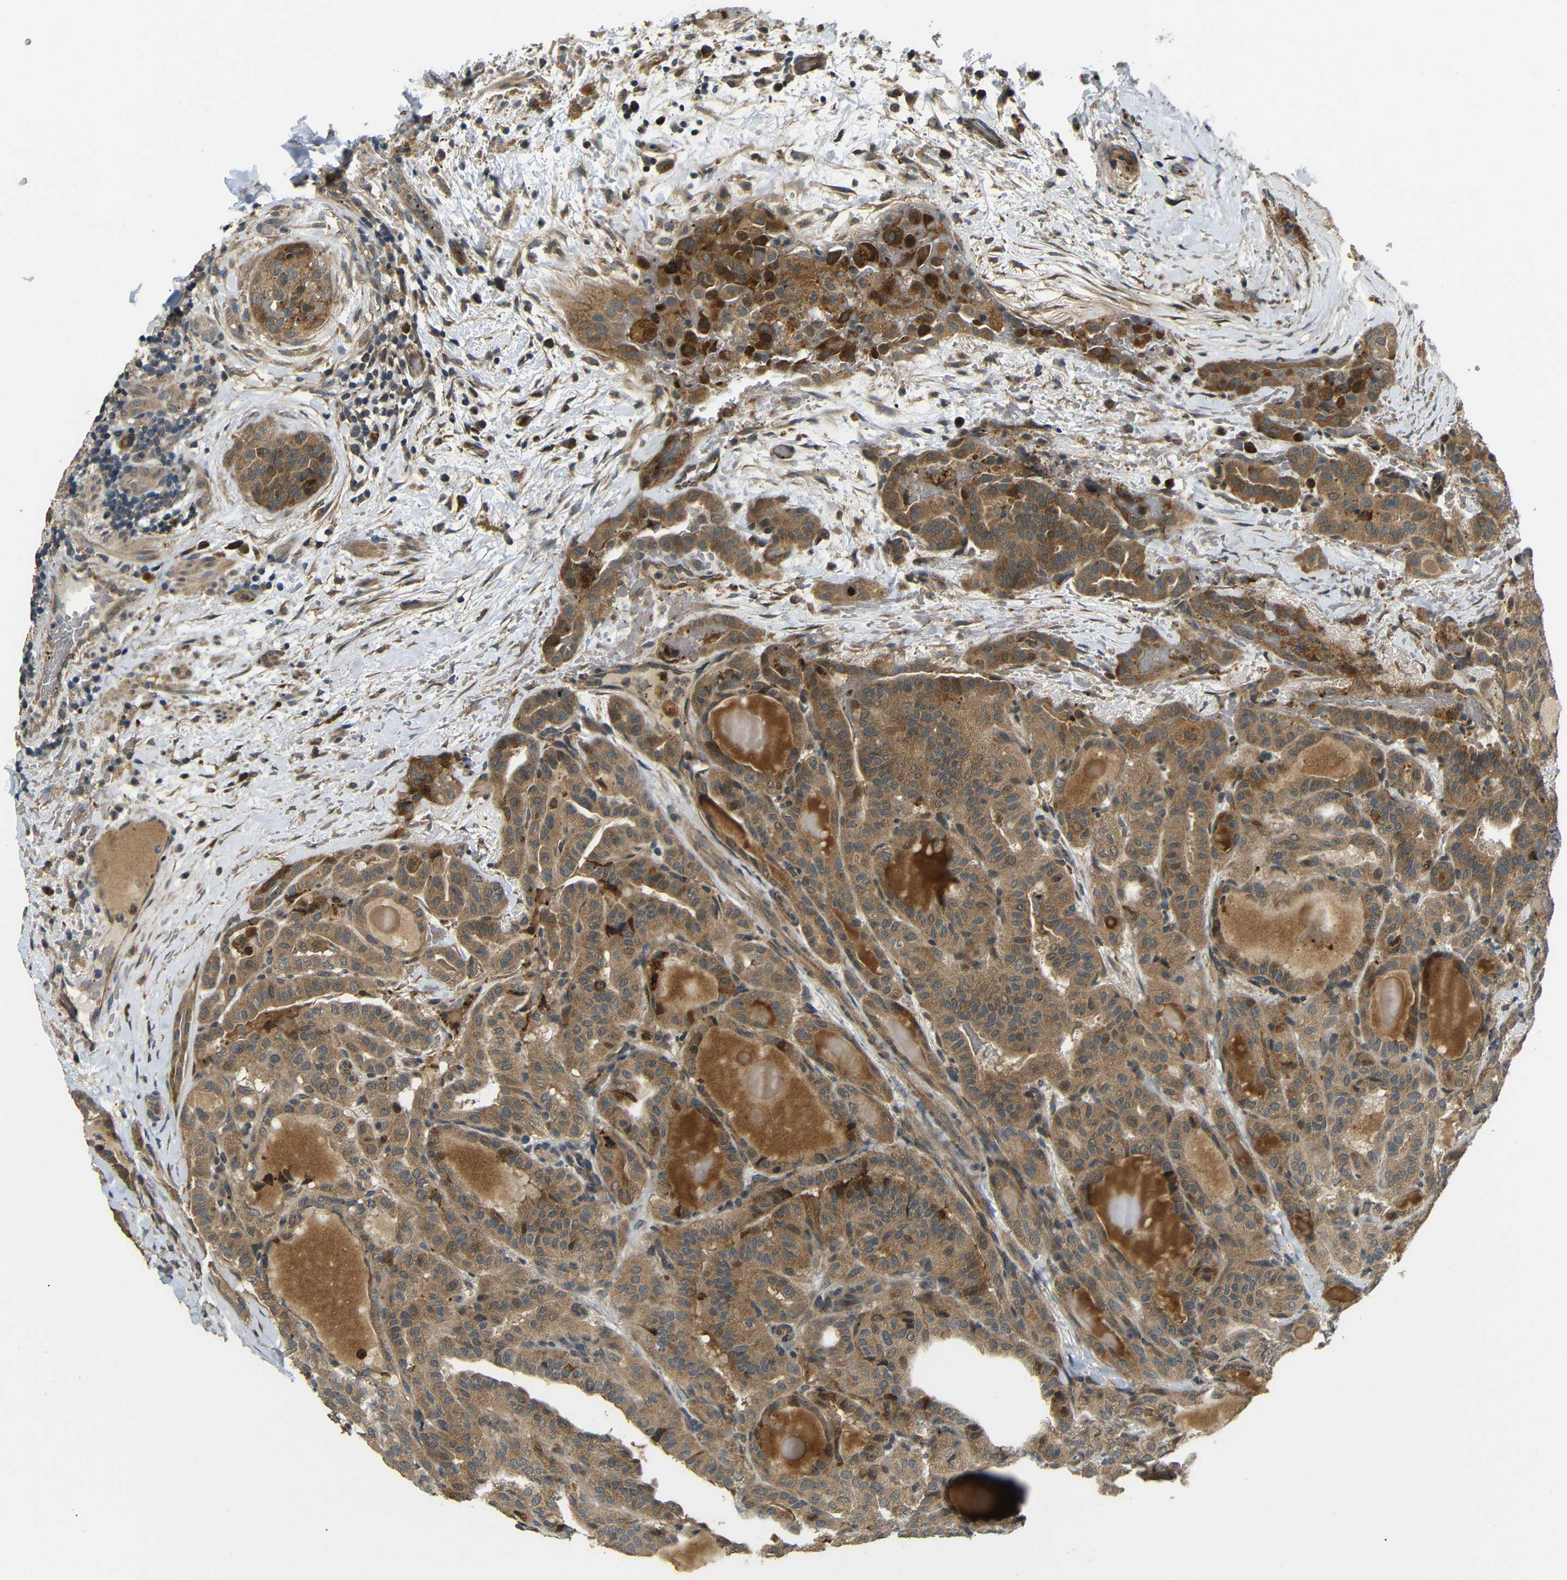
{"staining": {"intensity": "moderate", "quantity": ">75%", "location": "cytoplasmic/membranous"}, "tissue": "thyroid cancer", "cell_type": "Tumor cells", "image_type": "cancer", "snomed": [{"axis": "morphology", "description": "Papillary adenocarcinoma, NOS"}, {"axis": "topography", "description": "Thyroid gland"}], "caption": "The photomicrograph displays immunohistochemical staining of thyroid cancer. There is moderate cytoplasmic/membranous positivity is present in approximately >75% of tumor cells.", "gene": "EPHB2", "patient": {"sex": "male", "age": 77}}